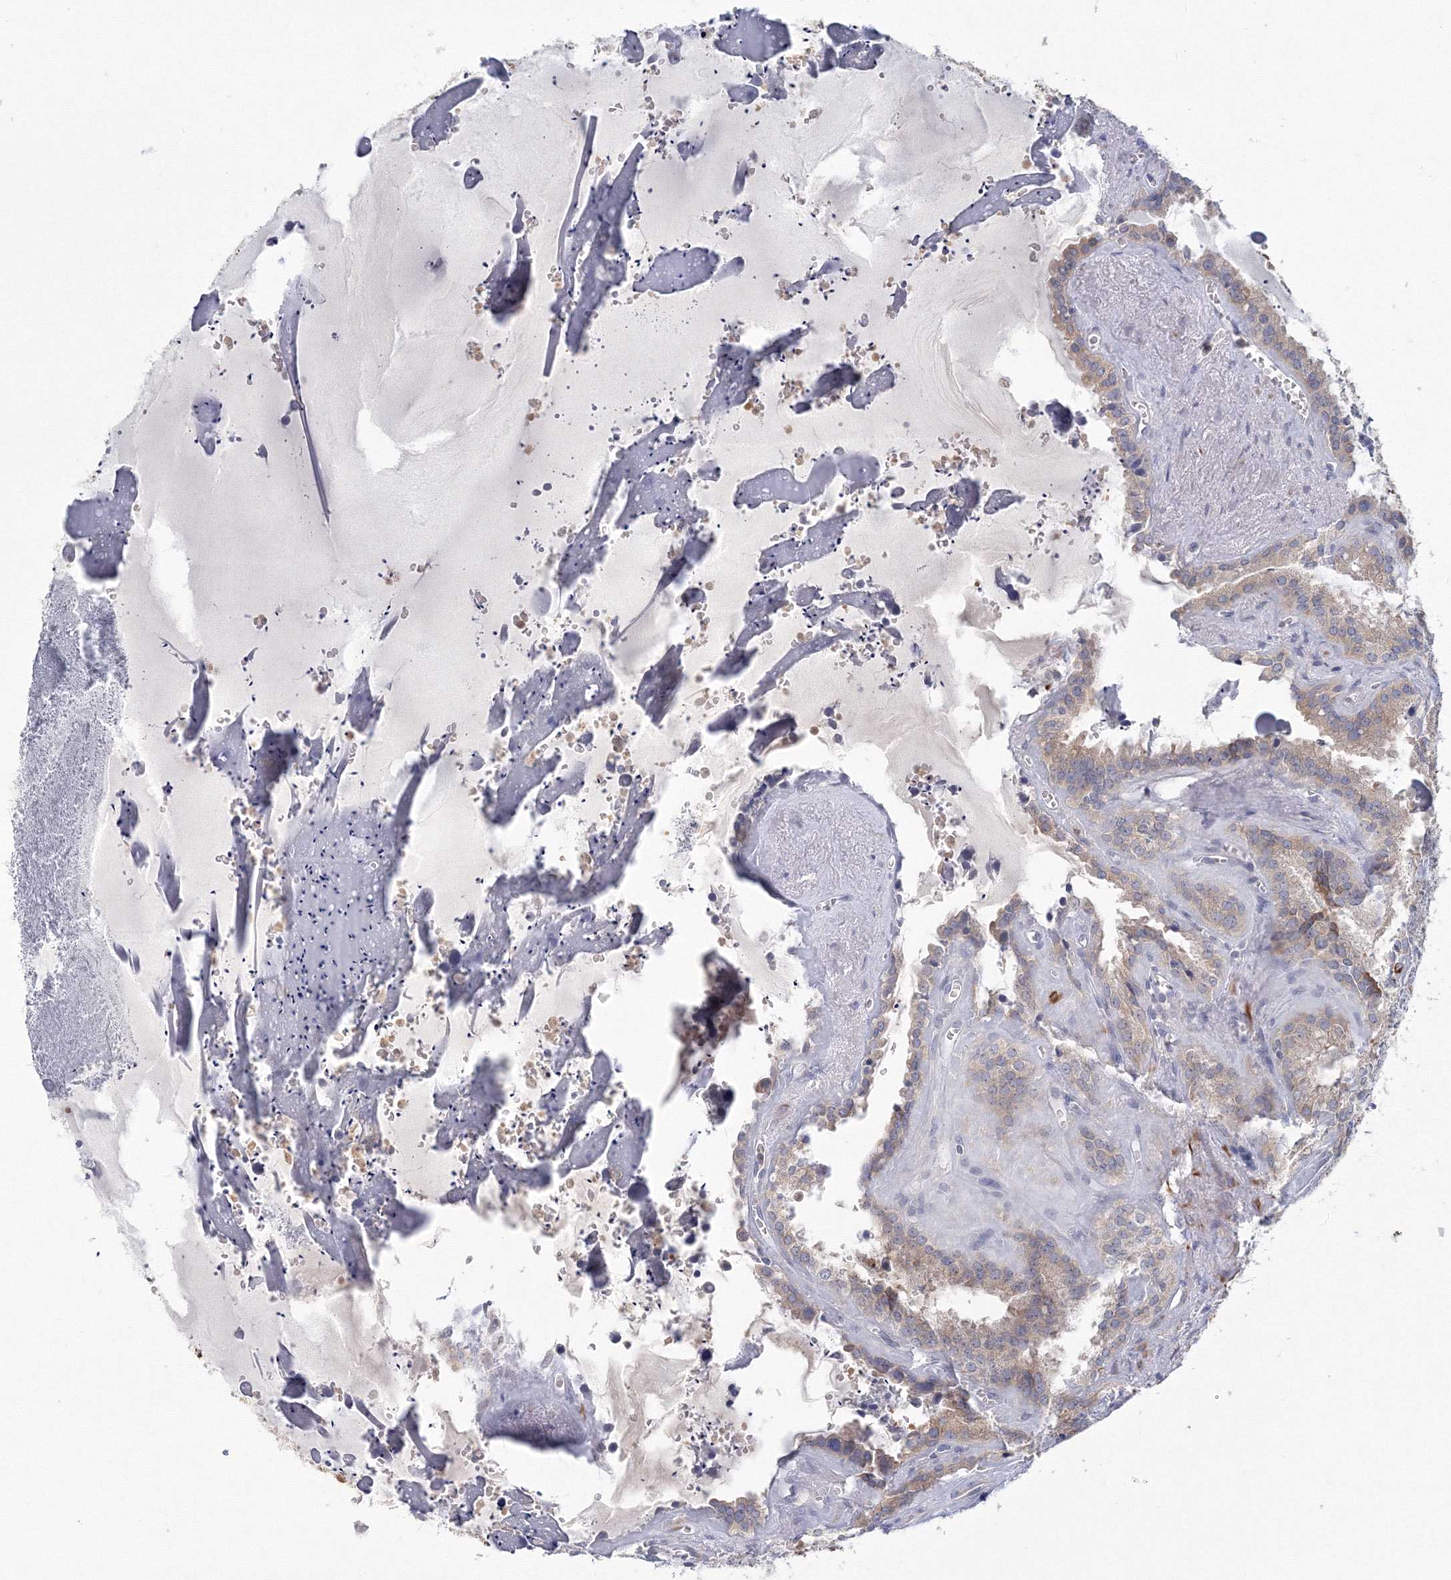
{"staining": {"intensity": "moderate", "quantity": "<25%", "location": "cytoplasmic/membranous"}, "tissue": "seminal vesicle", "cell_type": "Glandular cells", "image_type": "normal", "snomed": [{"axis": "morphology", "description": "Normal tissue, NOS"}, {"axis": "topography", "description": "Prostate"}, {"axis": "topography", "description": "Seminal veicle"}], "caption": "Benign seminal vesicle reveals moderate cytoplasmic/membranous positivity in about <25% of glandular cells (DAB = brown stain, brightfield microscopy at high magnification)..", "gene": "TACC2", "patient": {"sex": "male", "age": 59}}